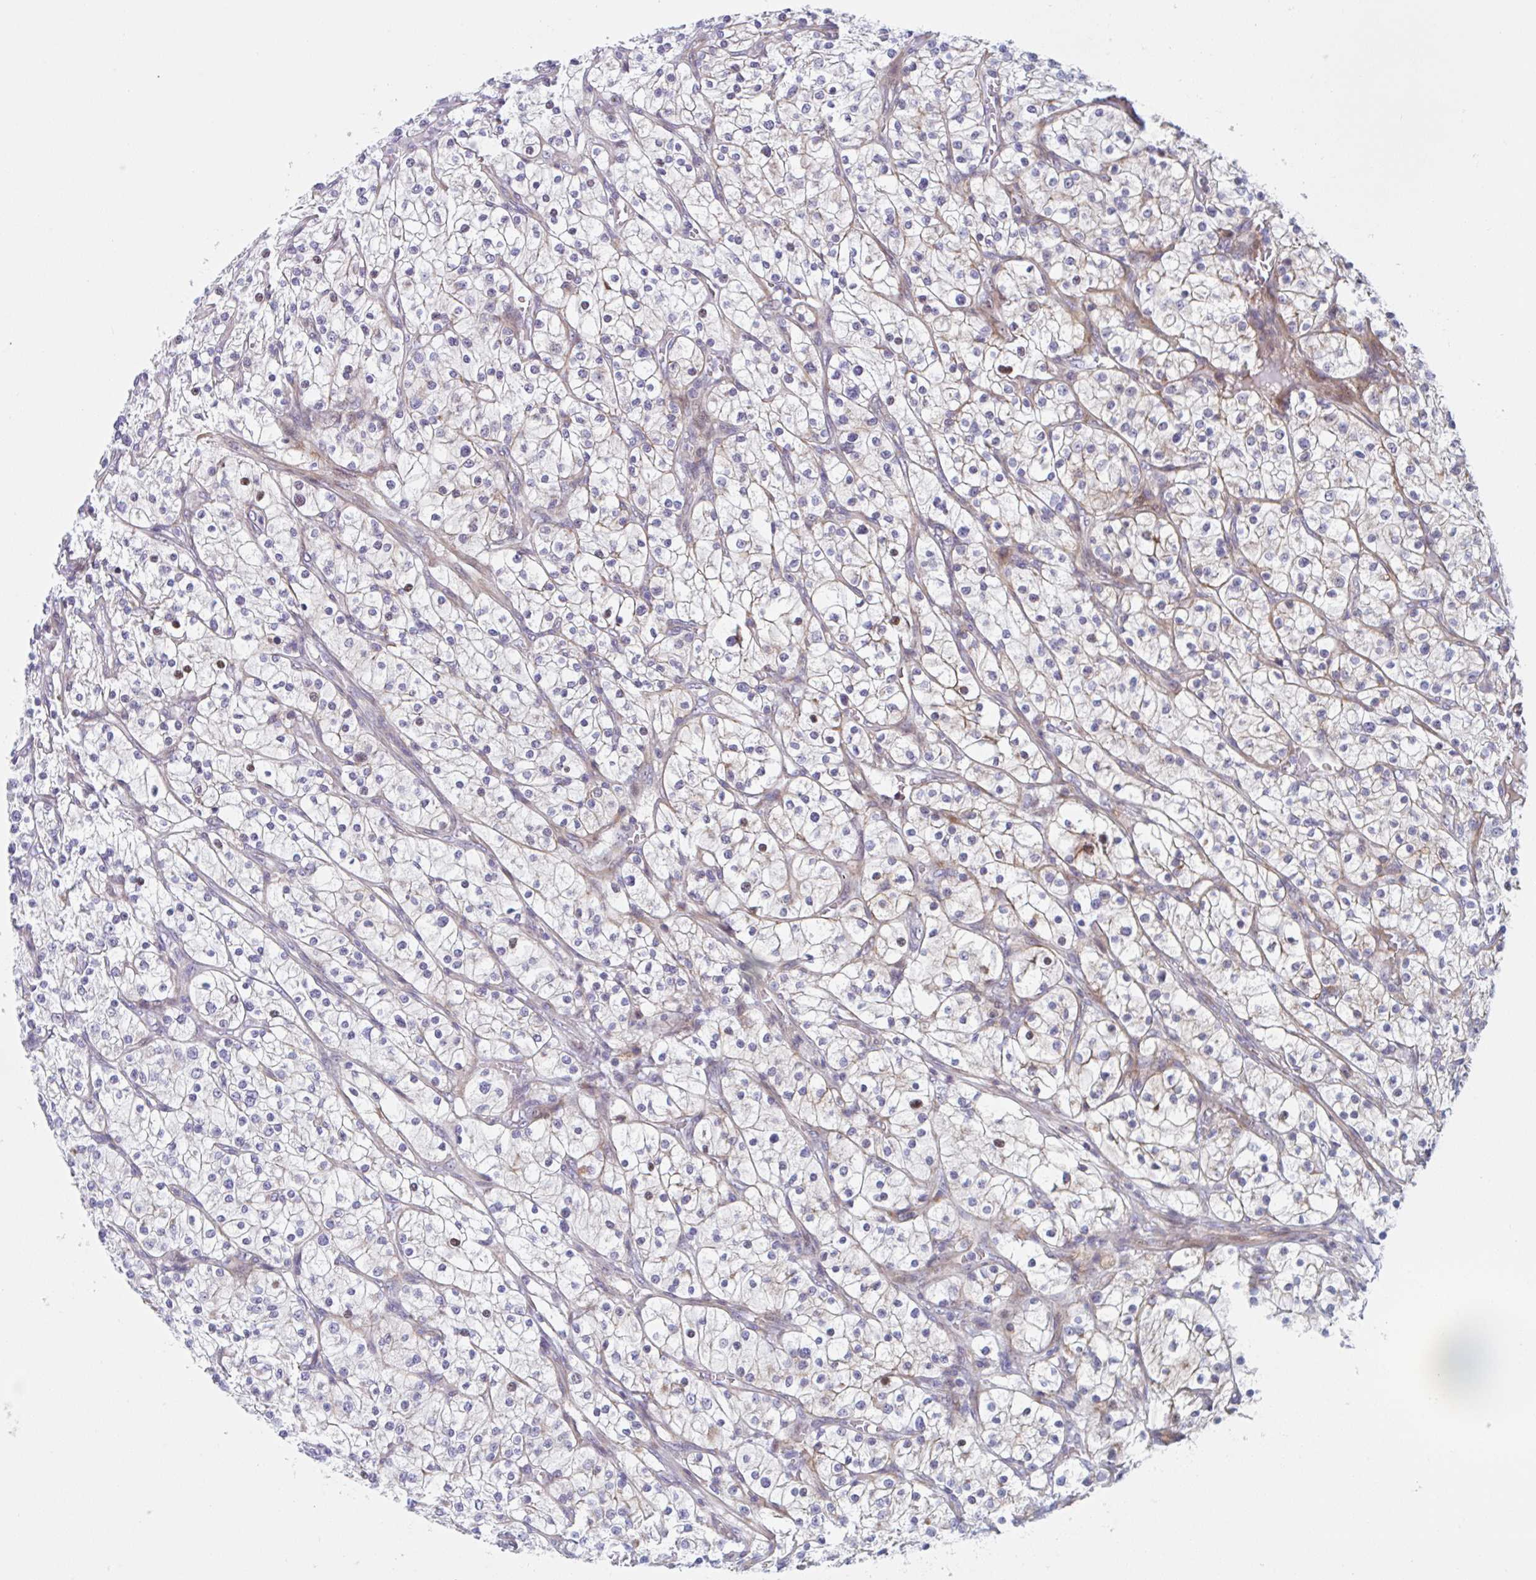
{"staining": {"intensity": "weak", "quantity": "25%-75%", "location": "cytoplasmic/membranous"}, "tissue": "renal cancer", "cell_type": "Tumor cells", "image_type": "cancer", "snomed": [{"axis": "morphology", "description": "Adenocarcinoma, NOS"}, {"axis": "topography", "description": "Kidney"}], "caption": "The micrograph demonstrates immunohistochemical staining of renal cancer (adenocarcinoma). There is weak cytoplasmic/membranous expression is present in approximately 25%-75% of tumor cells. Using DAB (3,3'-diaminobenzidine) (brown) and hematoxylin (blue) stains, captured at high magnification using brightfield microscopy.", "gene": "DUXA", "patient": {"sex": "male", "age": 80}}